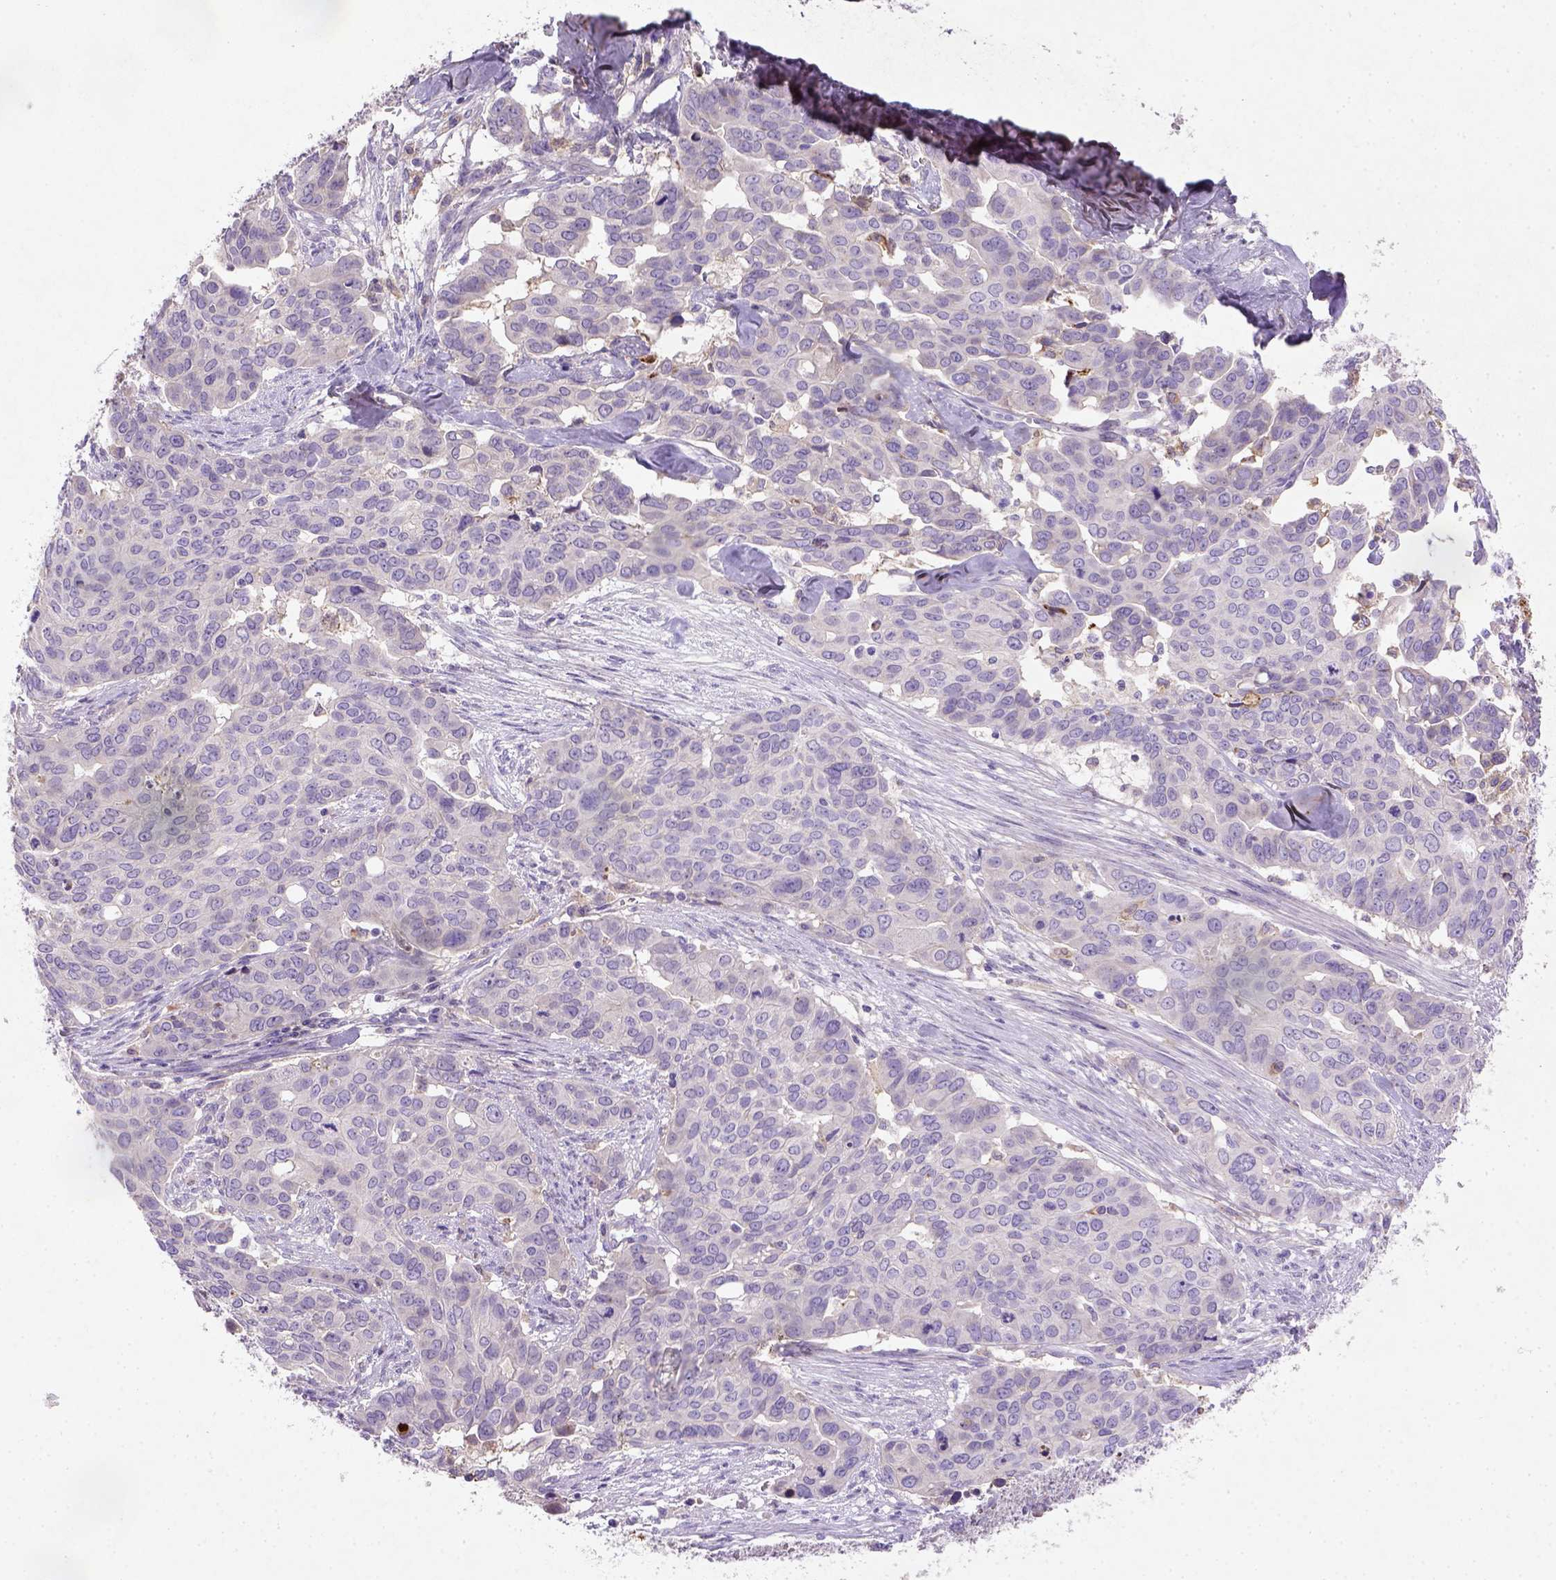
{"staining": {"intensity": "negative", "quantity": "none", "location": "none"}, "tissue": "ovarian cancer", "cell_type": "Tumor cells", "image_type": "cancer", "snomed": [{"axis": "morphology", "description": "Carcinoma, endometroid"}, {"axis": "topography", "description": "Ovary"}], "caption": "The photomicrograph exhibits no significant expression in tumor cells of endometroid carcinoma (ovarian).", "gene": "NUDT2", "patient": {"sex": "female", "age": 78}}